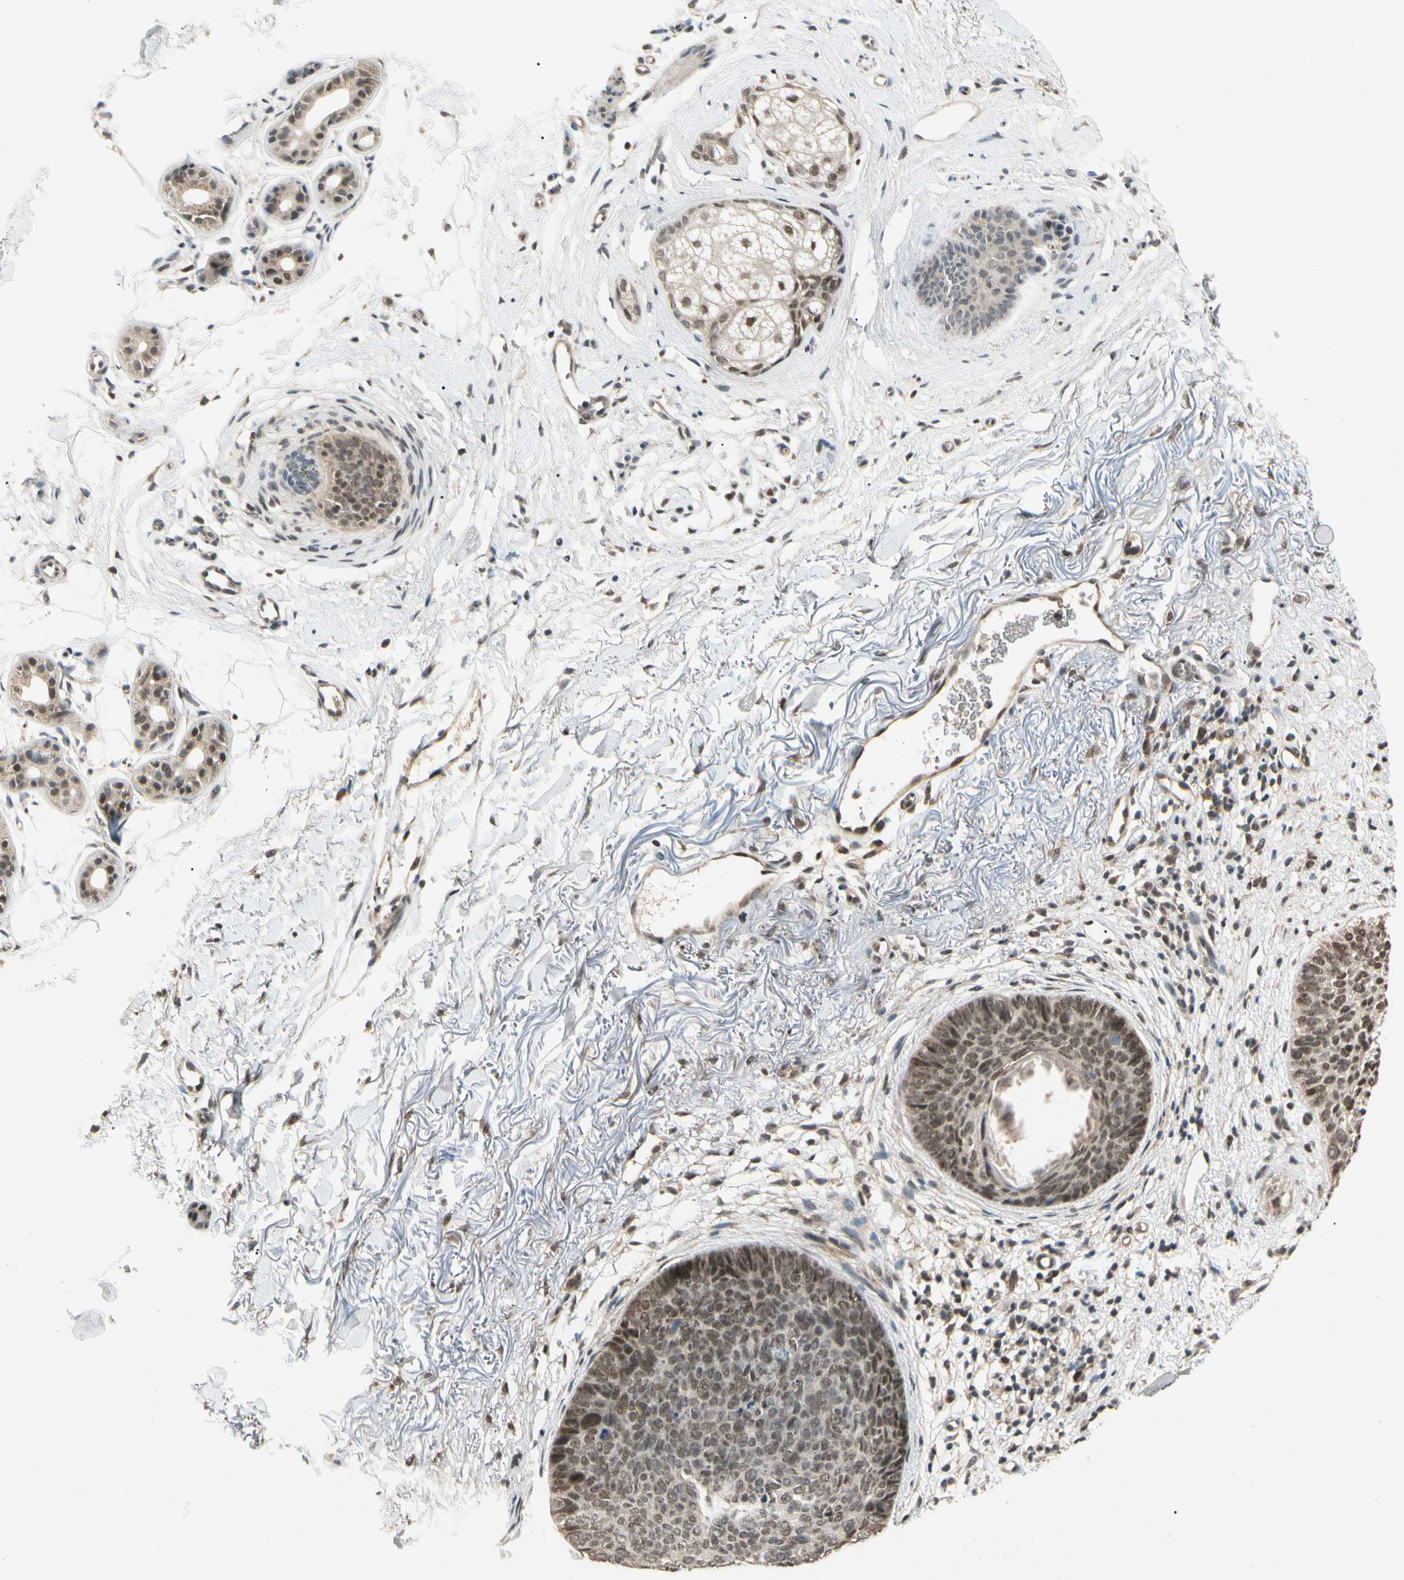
{"staining": {"intensity": "moderate", "quantity": ">75%", "location": "cytoplasmic/membranous,nuclear"}, "tissue": "skin cancer", "cell_type": "Tumor cells", "image_type": "cancer", "snomed": [{"axis": "morphology", "description": "Basal cell carcinoma"}, {"axis": "topography", "description": "Skin"}], "caption": "About >75% of tumor cells in skin cancer (basal cell carcinoma) reveal moderate cytoplasmic/membranous and nuclear protein expression as visualized by brown immunohistochemical staining.", "gene": "ZSCAN12", "patient": {"sex": "female", "age": 70}}